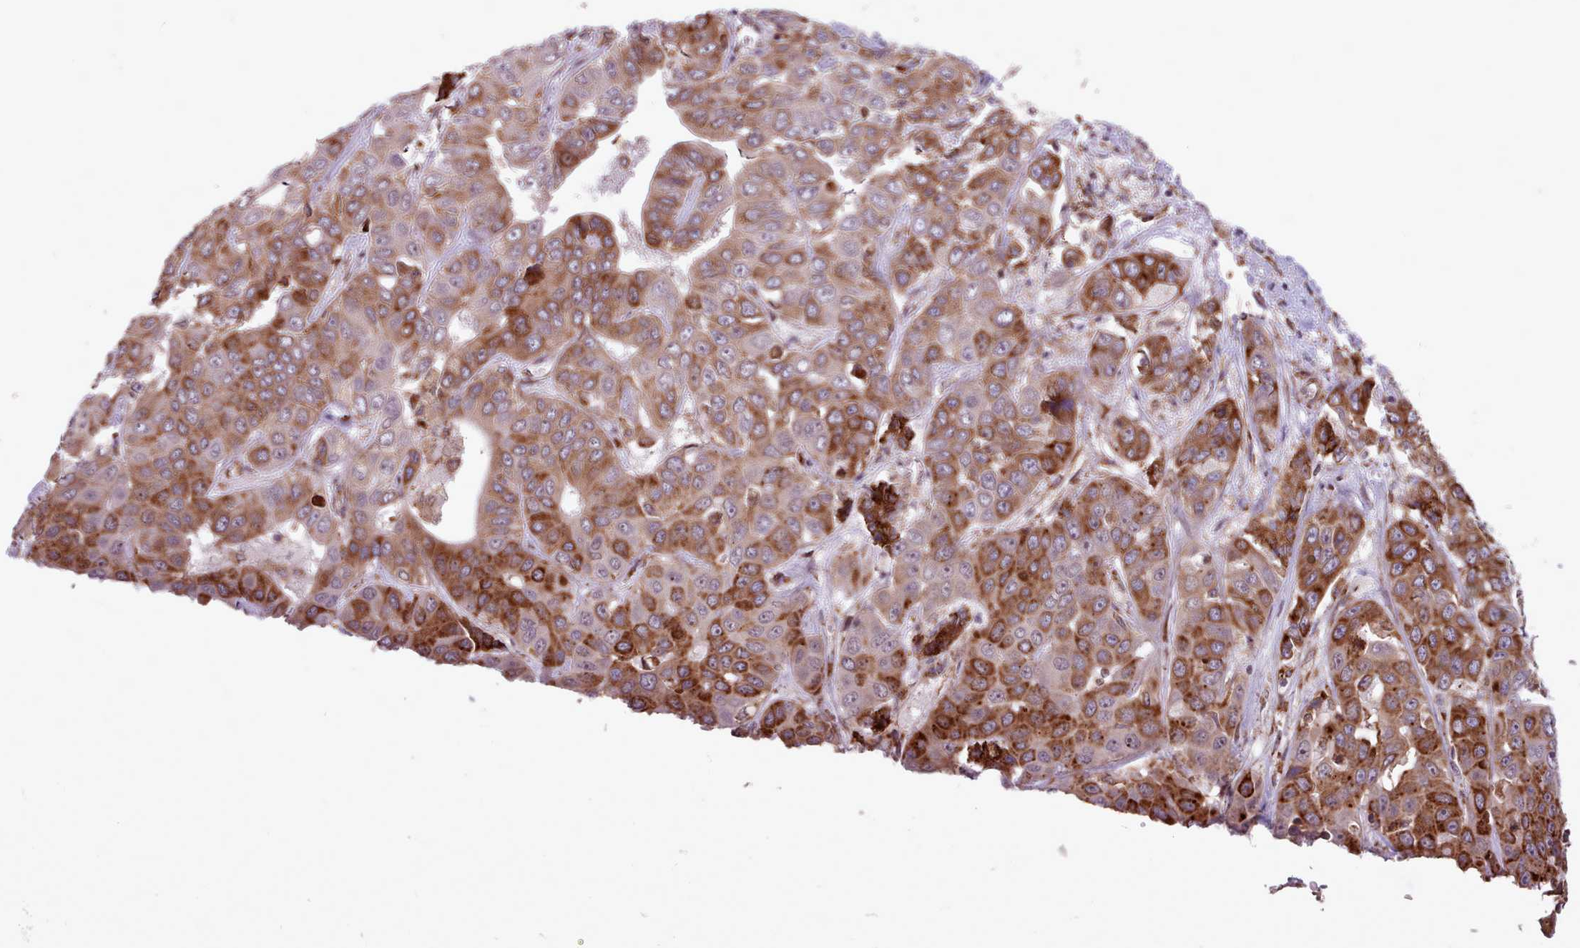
{"staining": {"intensity": "strong", "quantity": "25%-75%", "location": "cytoplasmic/membranous"}, "tissue": "liver cancer", "cell_type": "Tumor cells", "image_type": "cancer", "snomed": [{"axis": "morphology", "description": "Cholangiocarcinoma"}, {"axis": "topography", "description": "Liver"}], "caption": "High-magnification brightfield microscopy of liver cancer (cholangiocarcinoma) stained with DAB (3,3'-diaminobenzidine) (brown) and counterstained with hematoxylin (blue). tumor cells exhibit strong cytoplasmic/membranous positivity is seen in about25%-75% of cells.", "gene": "TTLL3", "patient": {"sex": "female", "age": 52}}